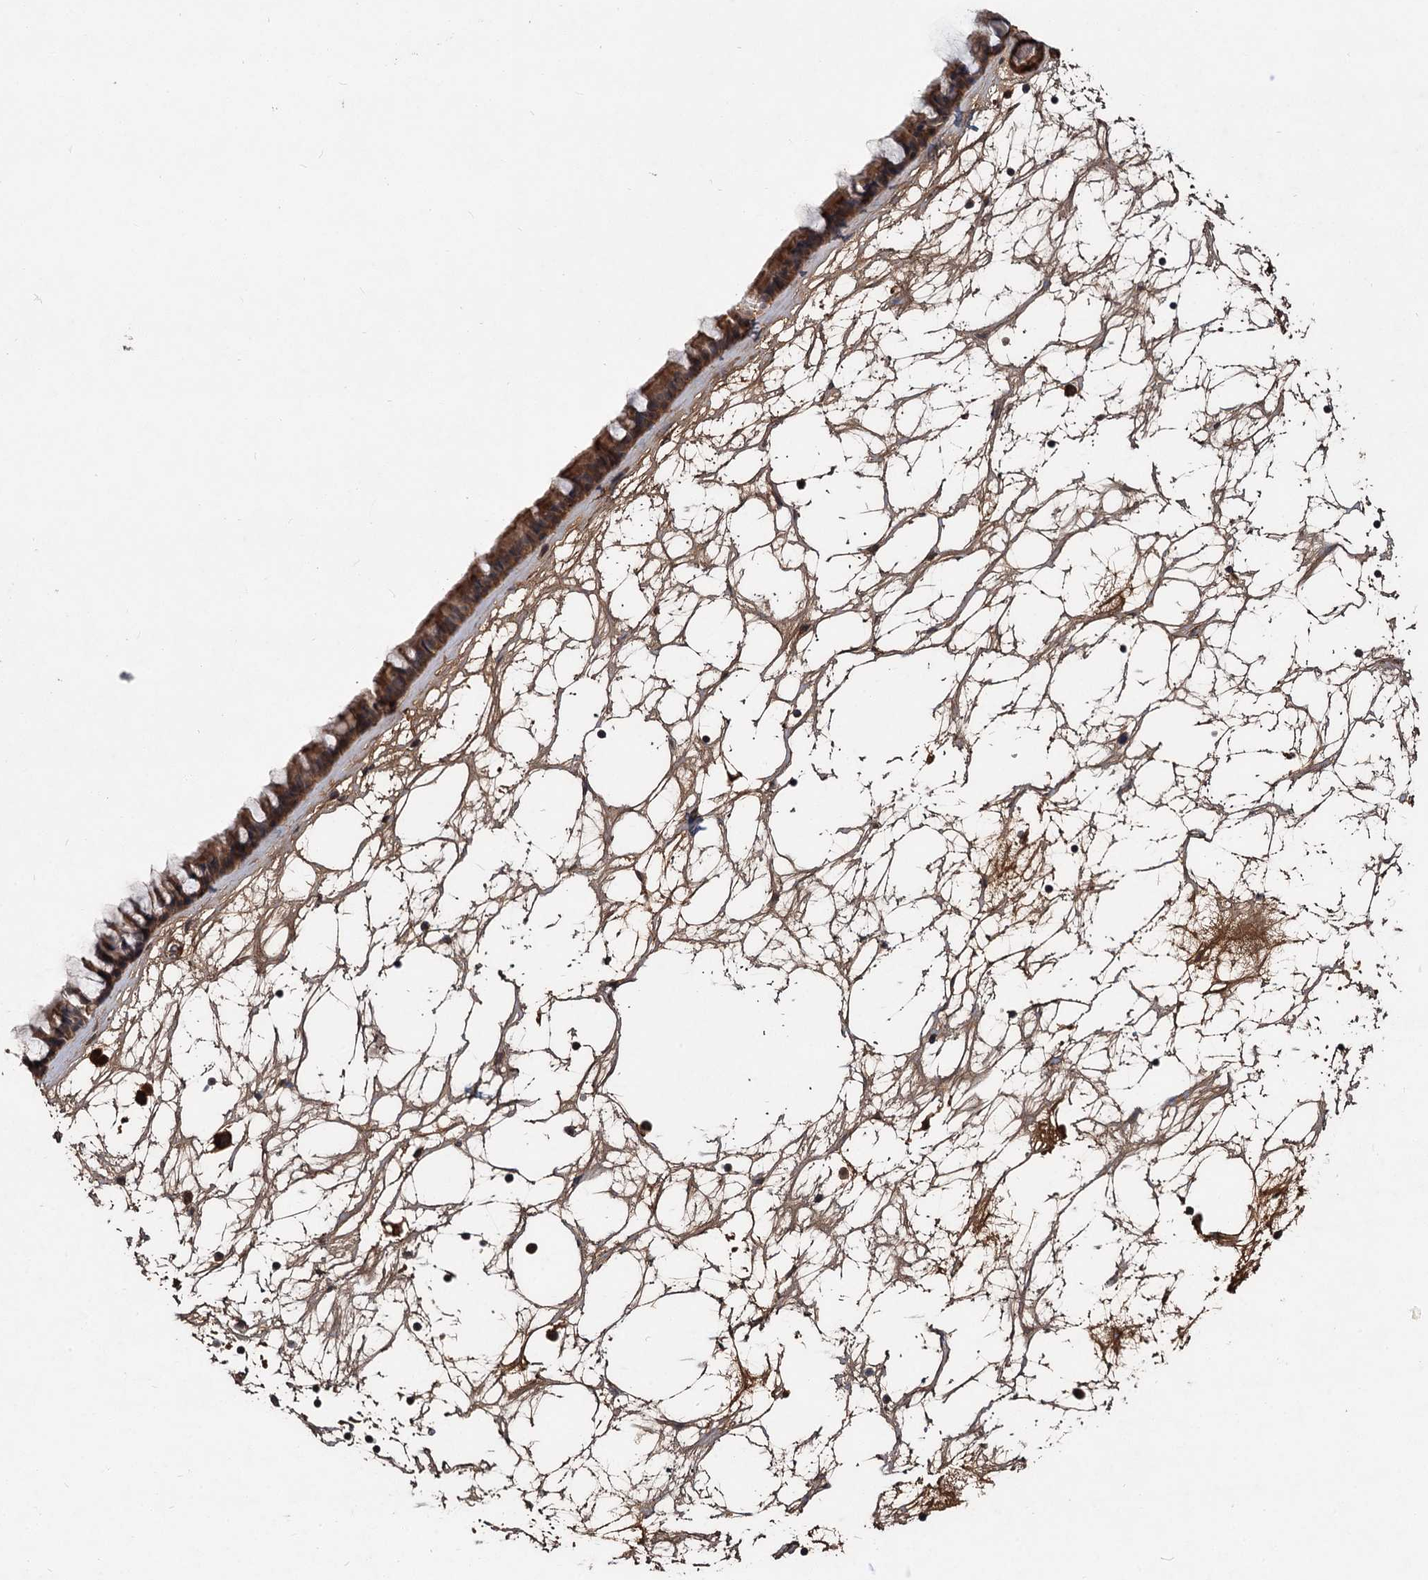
{"staining": {"intensity": "moderate", "quantity": ">75%", "location": "cytoplasmic/membranous"}, "tissue": "nasopharynx", "cell_type": "Respiratory epithelial cells", "image_type": "normal", "snomed": [{"axis": "morphology", "description": "Normal tissue, NOS"}, {"axis": "topography", "description": "Nasopharynx"}], "caption": "About >75% of respiratory epithelial cells in benign human nasopharynx exhibit moderate cytoplasmic/membranous protein positivity as visualized by brown immunohistochemical staining.", "gene": "MBD6", "patient": {"sex": "male", "age": 64}}